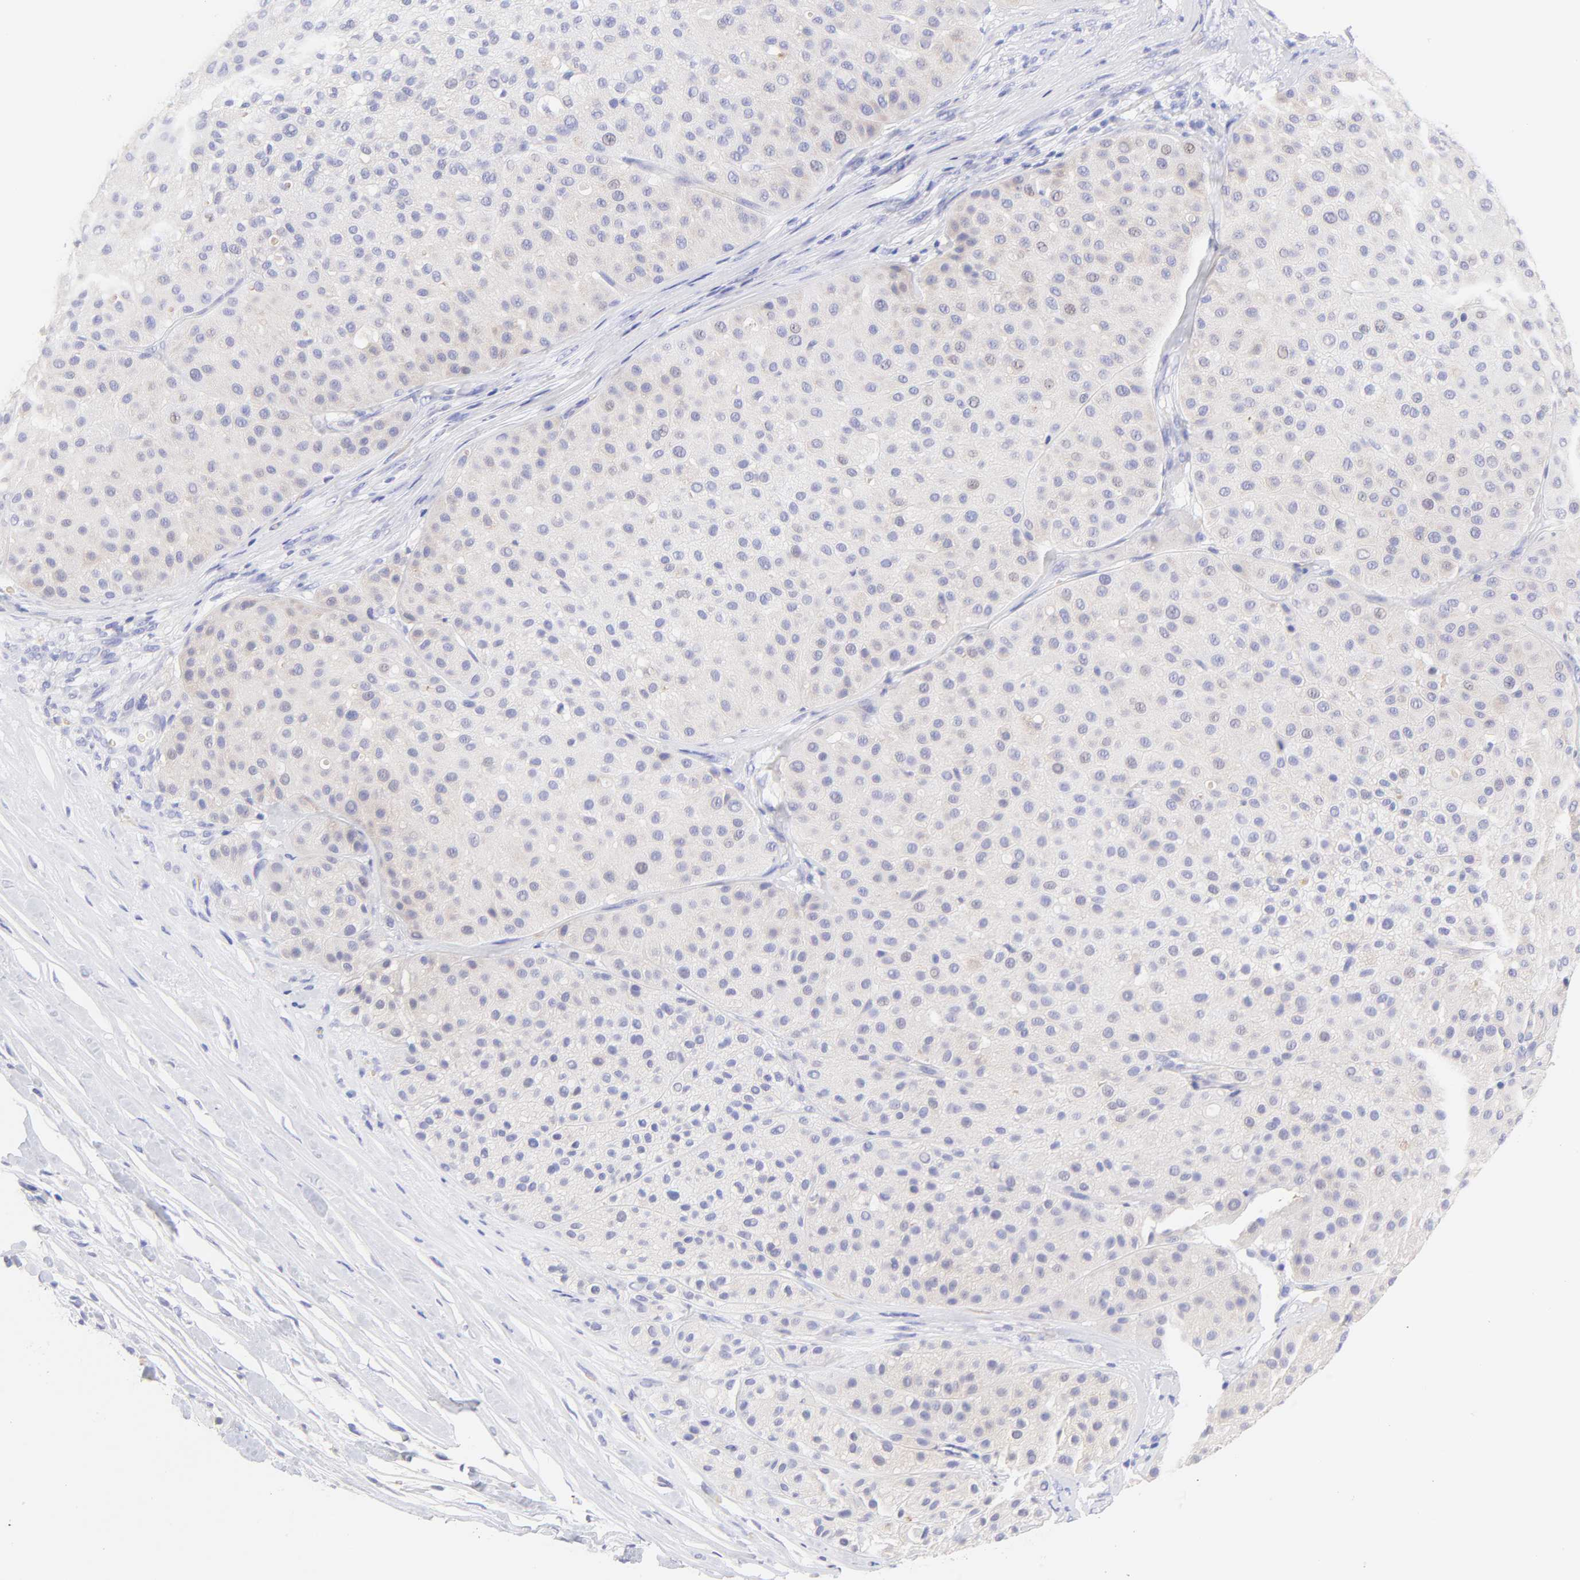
{"staining": {"intensity": "weak", "quantity": "<25%", "location": "cytoplasmic/membranous"}, "tissue": "melanoma", "cell_type": "Tumor cells", "image_type": "cancer", "snomed": [{"axis": "morphology", "description": "Normal tissue, NOS"}, {"axis": "morphology", "description": "Malignant melanoma, Metastatic site"}, {"axis": "topography", "description": "Skin"}], "caption": "An immunohistochemistry photomicrograph of melanoma is shown. There is no staining in tumor cells of melanoma.", "gene": "FRMPD3", "patient": {"sex": "male", "age": 41}}